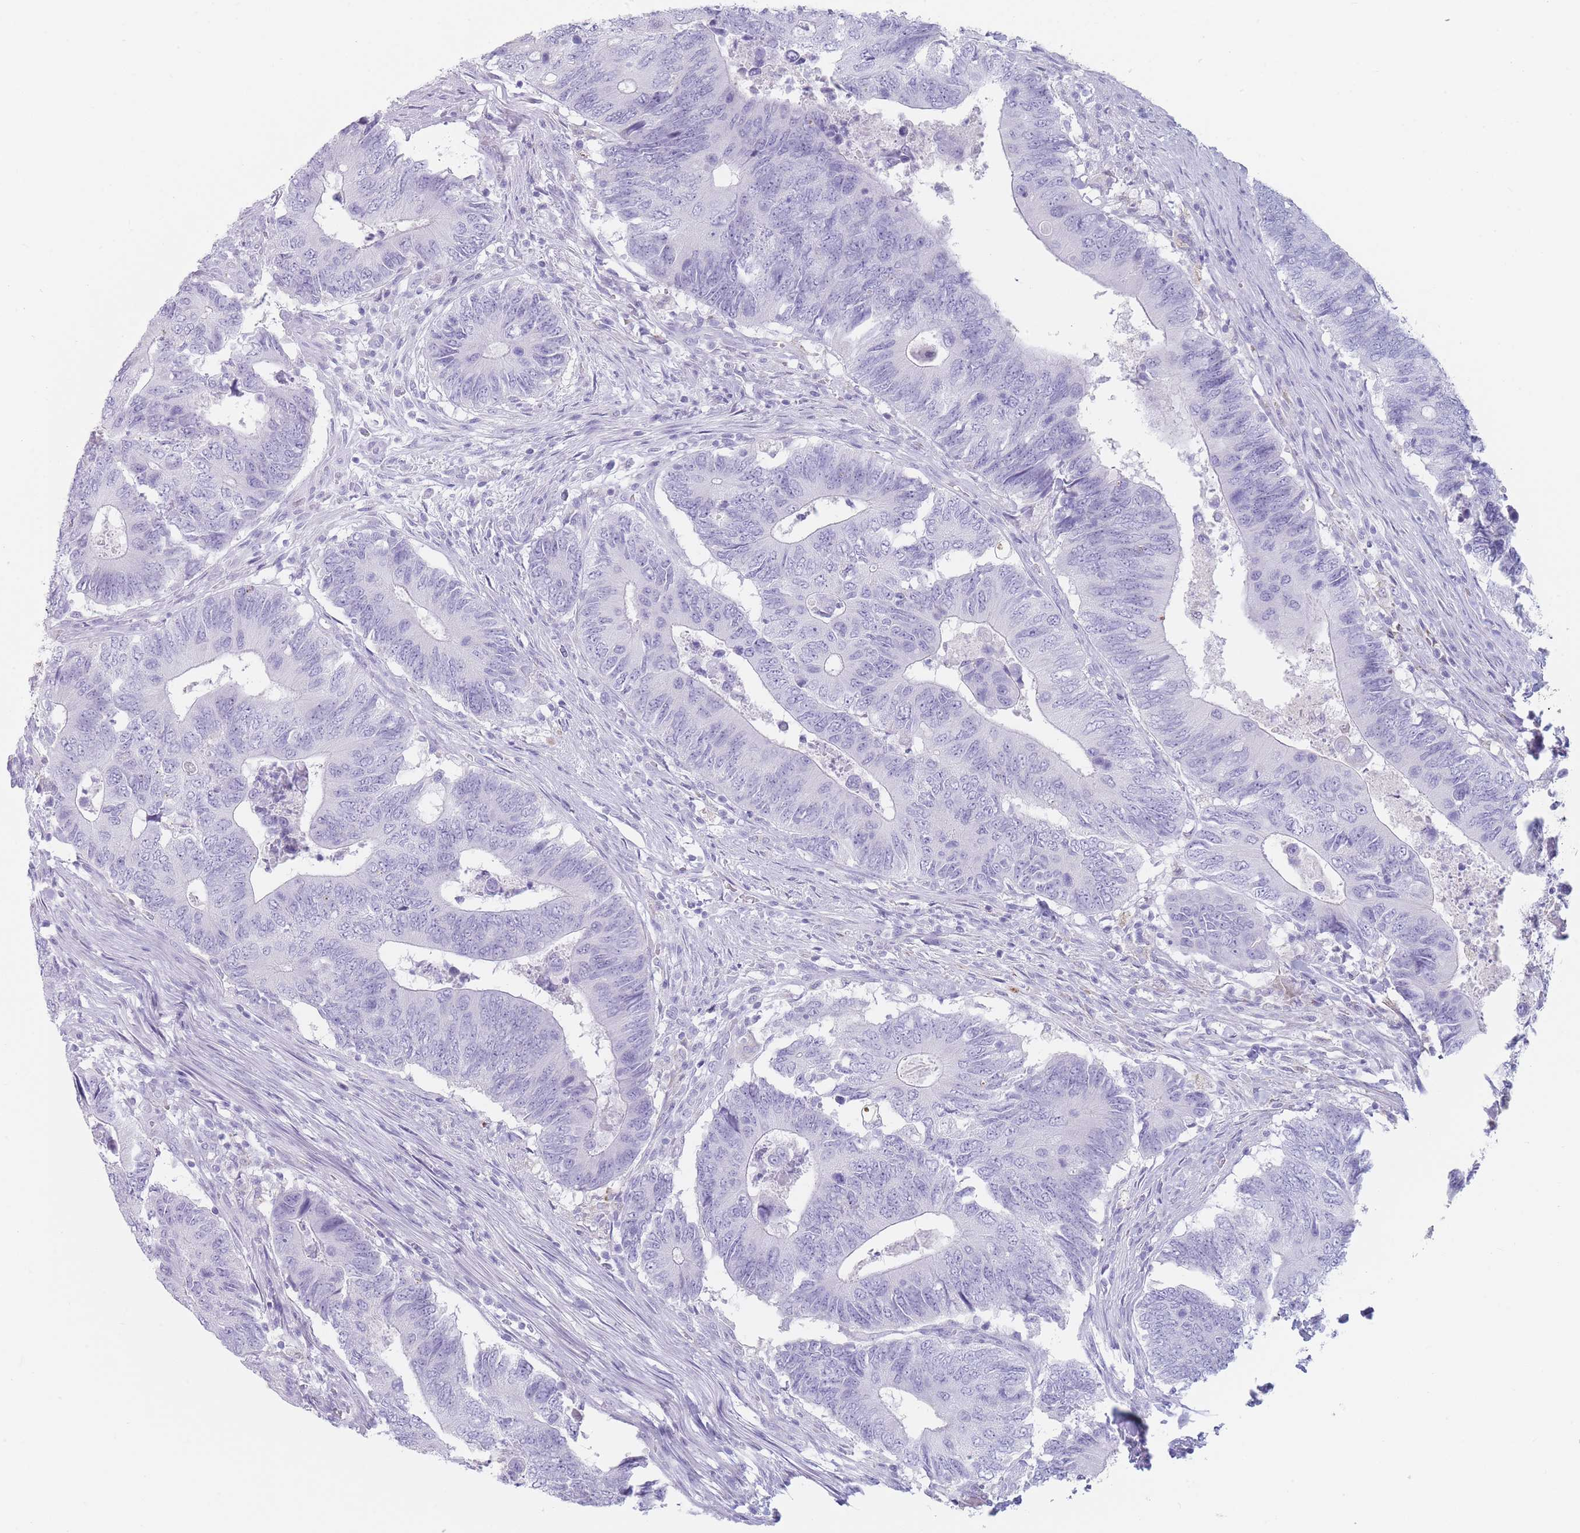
{"staining": {"intensity": "negative", "quantity": "none", "location": "none"}, "tissue": "colorectal cancer", "cell_type": "Tumor cells", "image_type": "cancer", "snomed": [{"axis": "morphology", "description": "Adenocarcinoma, NOS"}, {"axis": "topography", "description": "Colon"}], "caption": "High magnification brightfield microscopy of colorectal cancer (adenocarcinoma) stained with DAB (brown) and counterstained with hematoxylin (blue): tumor cells show no significant staining. (Brightfield microscopy of DAB (3,3'-diaminobenzidine) IHC at high magnification).", "gene": "GPR12", "patient": {"sex": "male", "age": 87}}